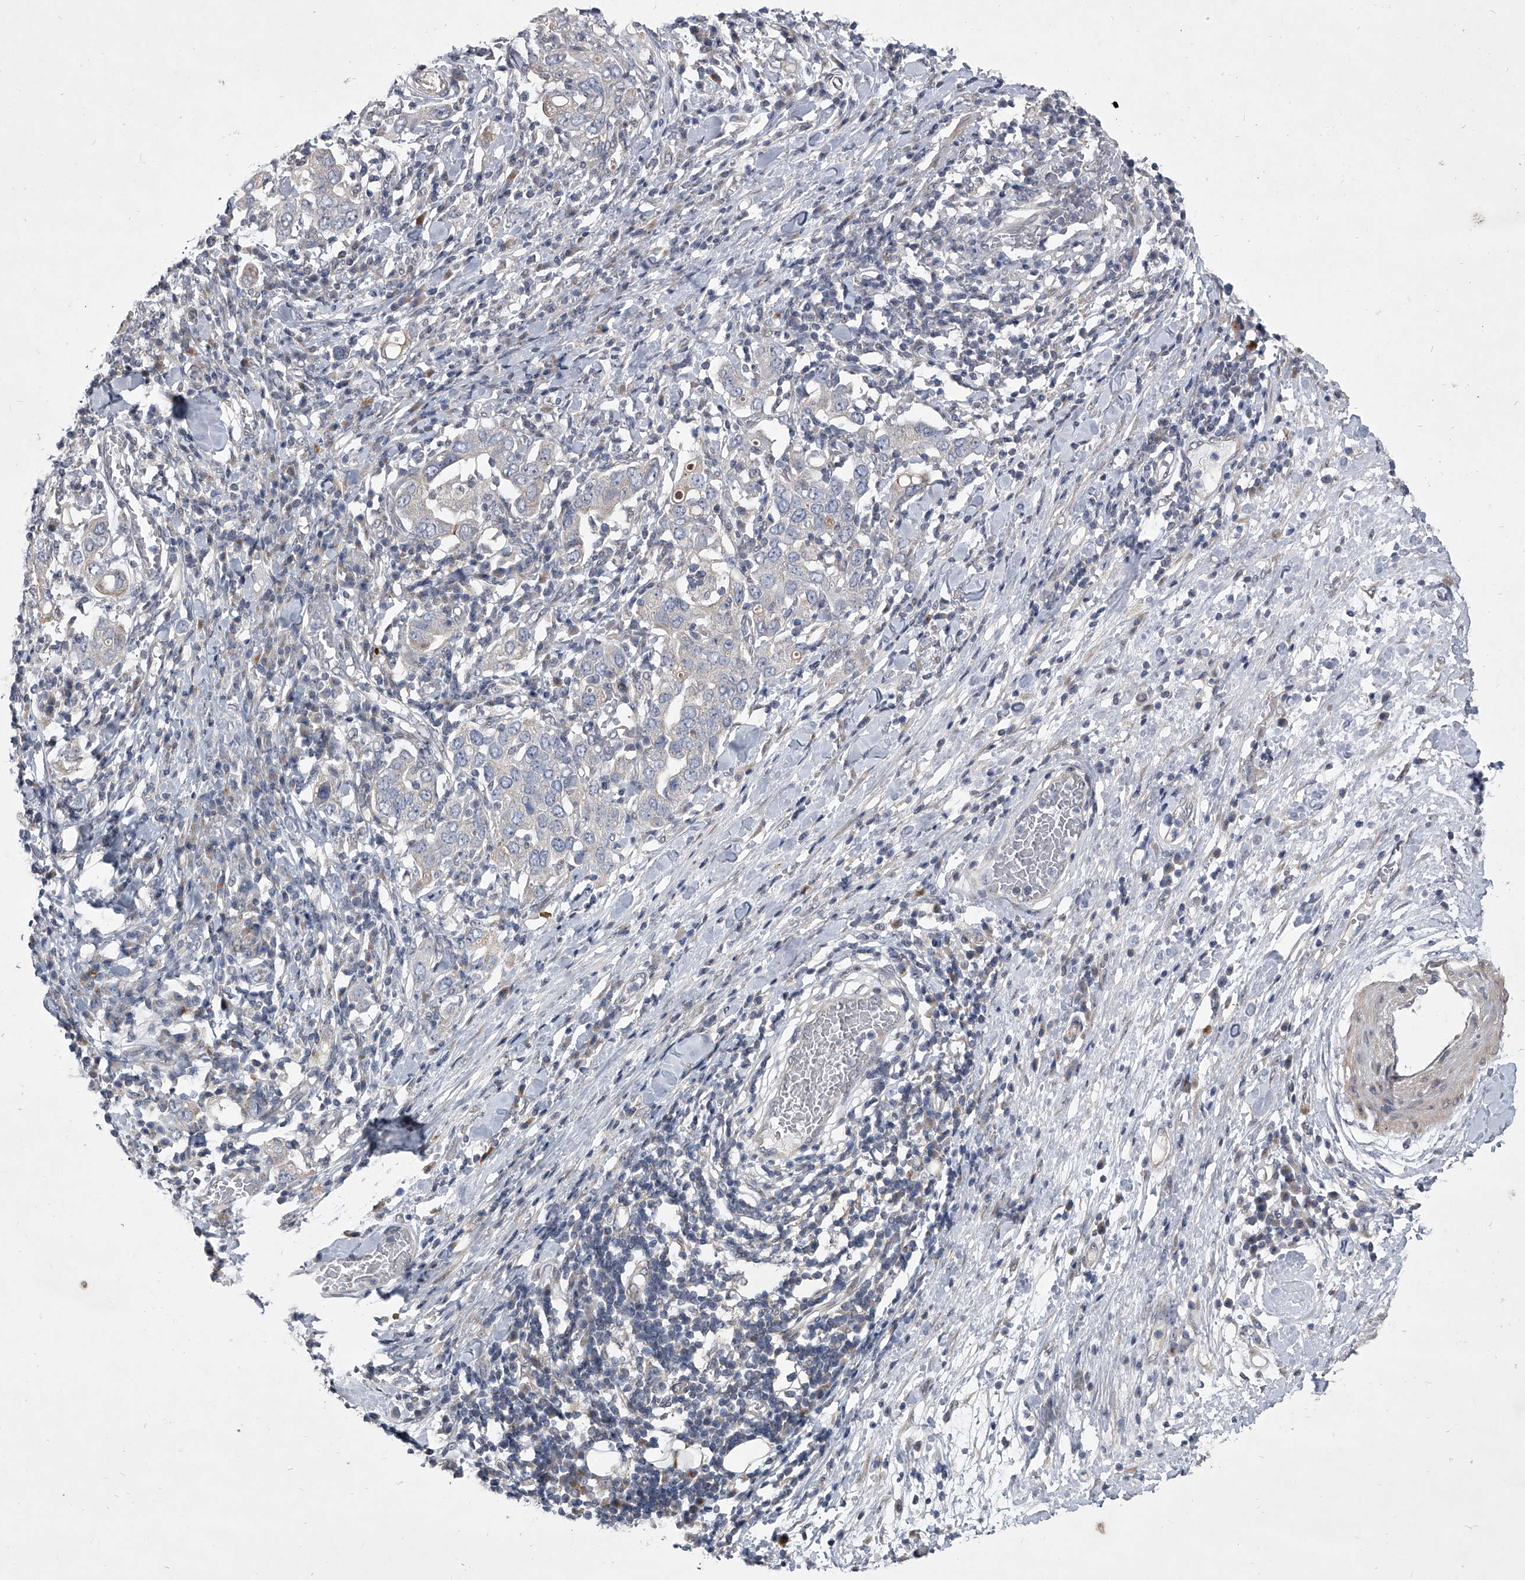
{"staining": {"intensity": "negative", "quantity": "none", "location": "none"}, "tissue": "stomach cancer", "cell_type": "Tumor cells", "image_type": "cancer", "snomed": [{"axis": "morphology", "description": "Adenocarcinoma, NOS"}, {"axis": "topography", "description": "Stomach, upper"}], "caption": "The photomicrograph exhibits no significant positivity in tumor cells of stomach adenocarcinoma.", "gene": "HEATR6", "patient": {"sex": "male", "age": 62}}